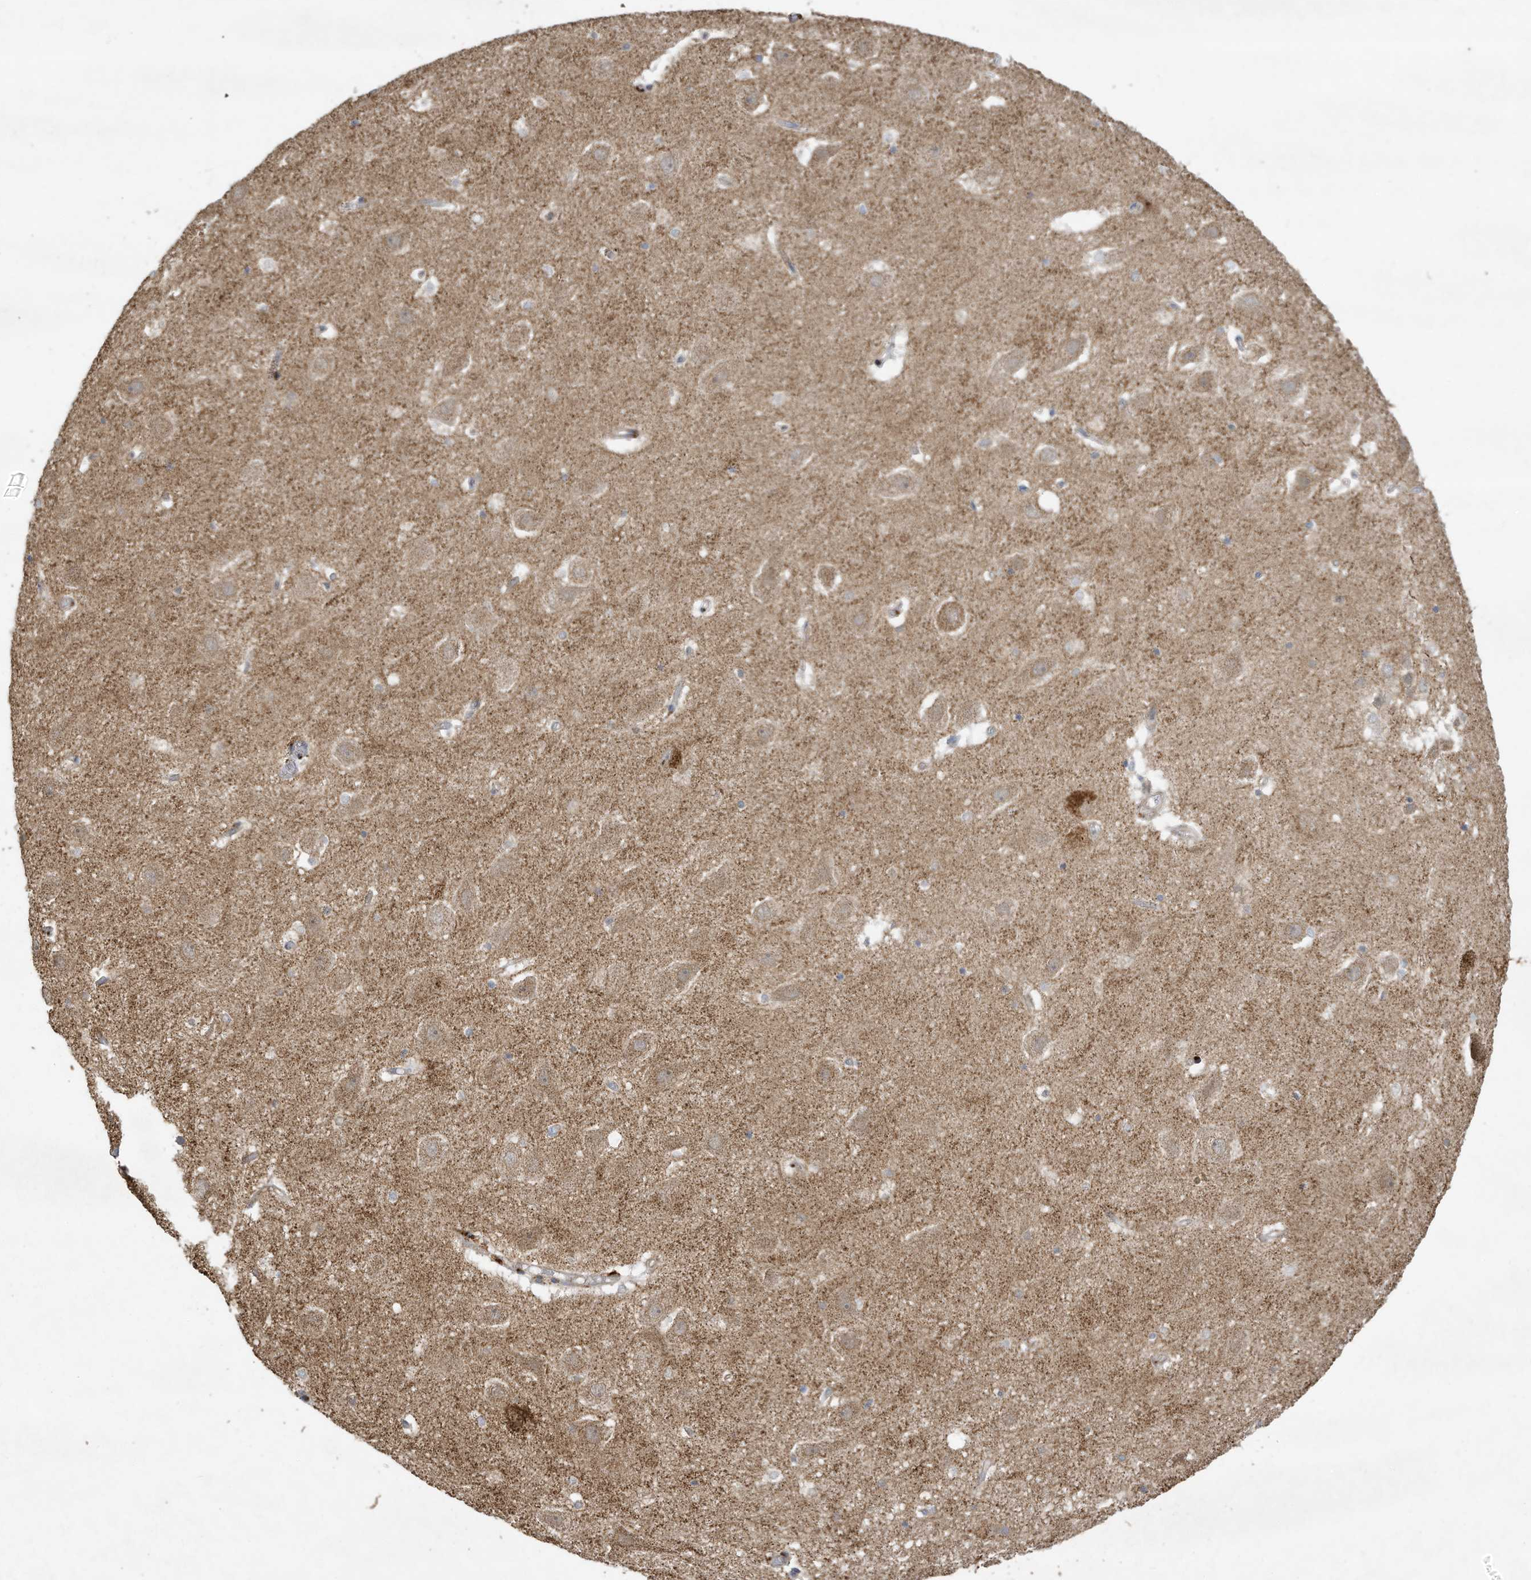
{"staining": {"intensity": "weak", "quantity": "<25%", "location": "cytoplasmic/membranous"}, "tissue": "hippocampus", "cell_type": "Glial cells", "image_type": "normal", "snomed": [{"axis": "morphology", "description": "Normal tissue, NOS"}, {"axis": "topography", "description": "Hippocampus"}], "caption": "This is an immunohistochemistry (IHC) micrograph of normal hippocampus. There is no staining in glial cells.", "gene": "C2orf74", "patient": {"sex": "female", "age": 52}}